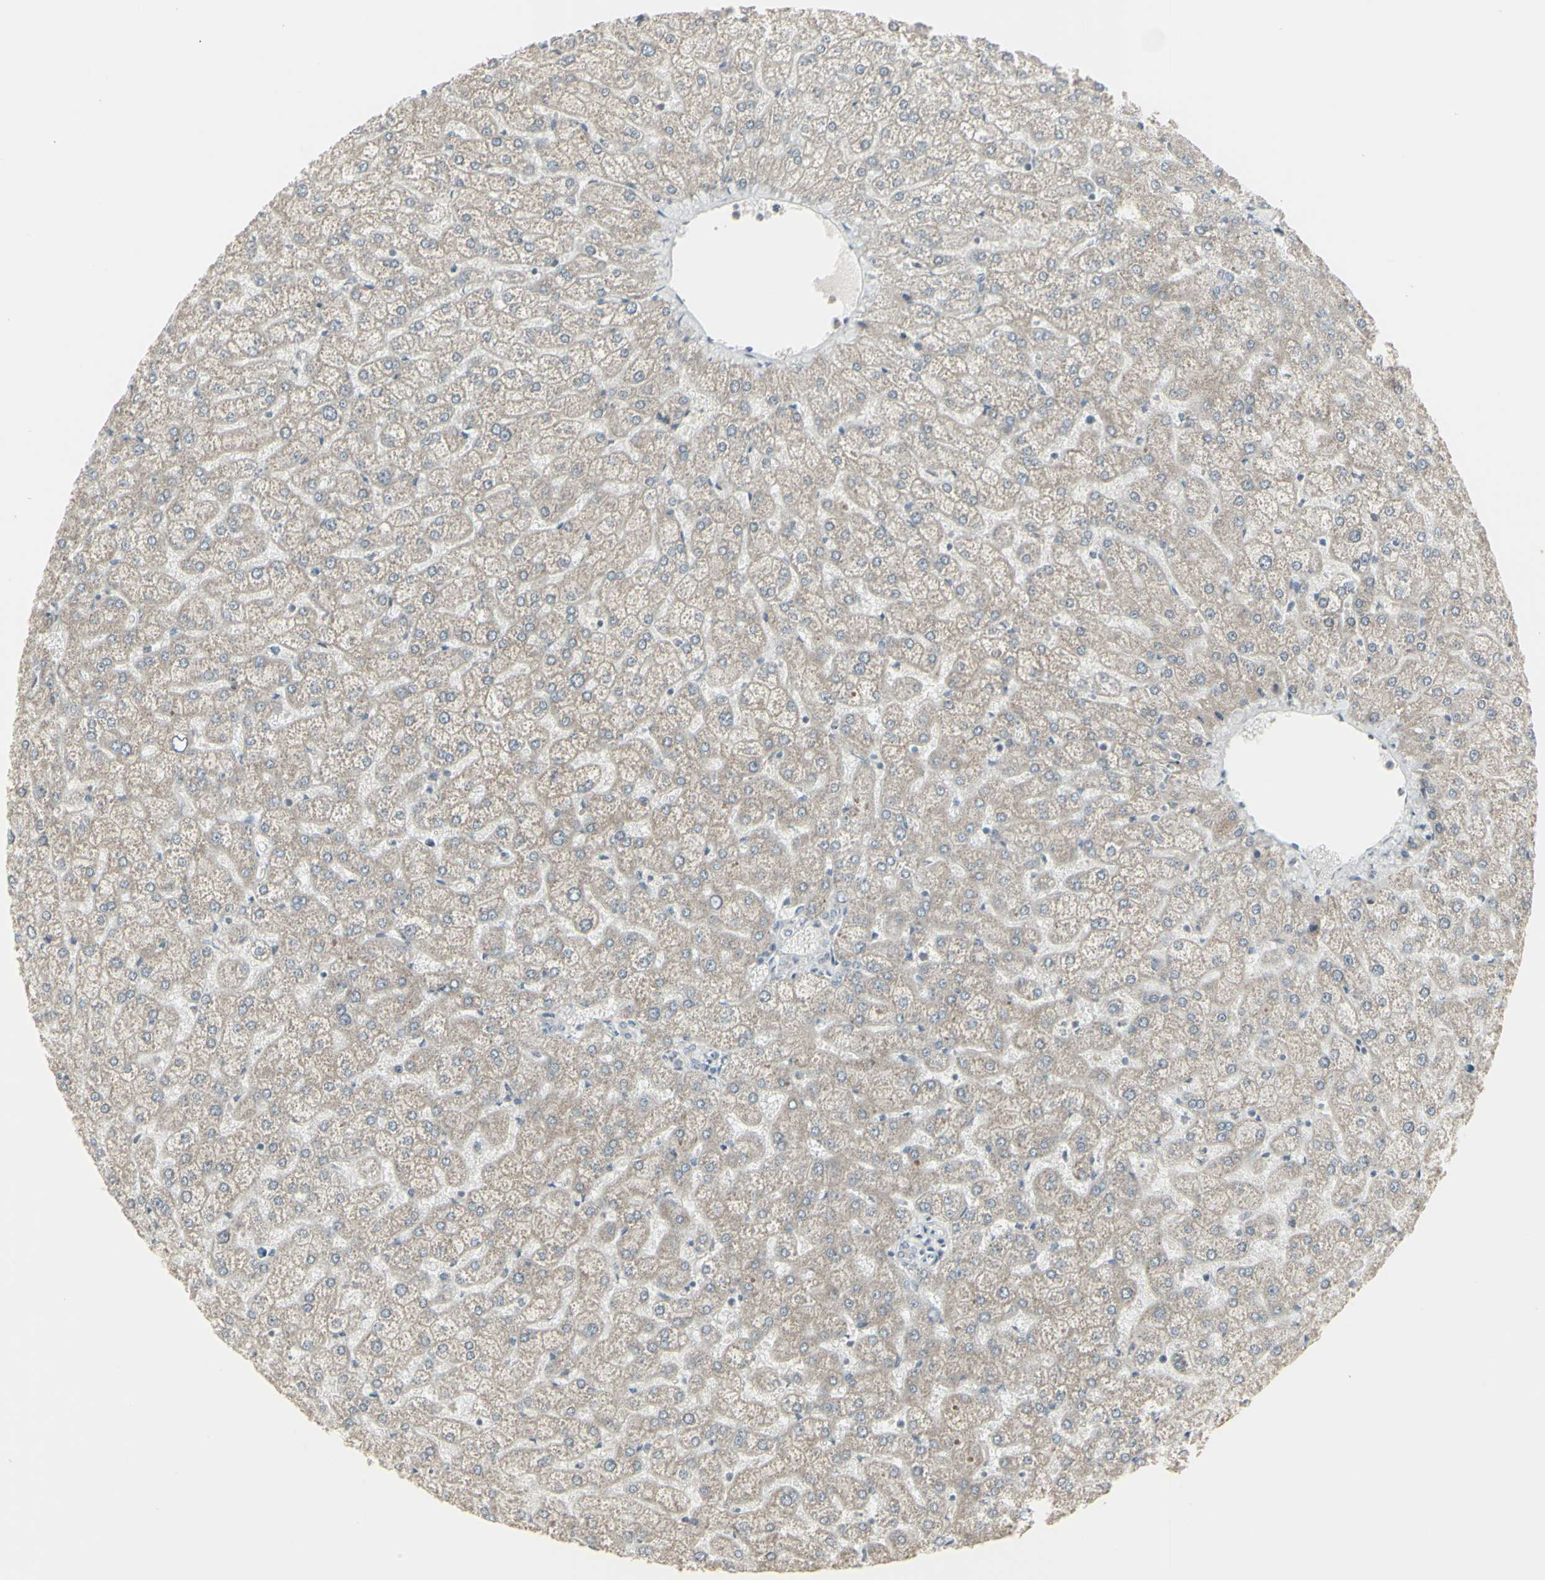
{"staining": {"intensity": "negative", "quantity": "none", "location": "none"}, "tissue": "liver", "cell_type": "Cholangiocytes", "image_type": "normal", "snomed": [{"axis": "morphology", "description": "Normal tissue, NOS"}, {"axis": "topography", "description": "Liver"}], "caption": "Immunohistochemical staining of benign liver exhibits no significant positivity in cholangiocytes. Brightfield microscopy of immunohistochemistry stained with DAB (brown) and hematoxylin (blue), captured at high magnification.", "gene": "SAMSN1", "patient": {"sex": "female", "age": 32}}